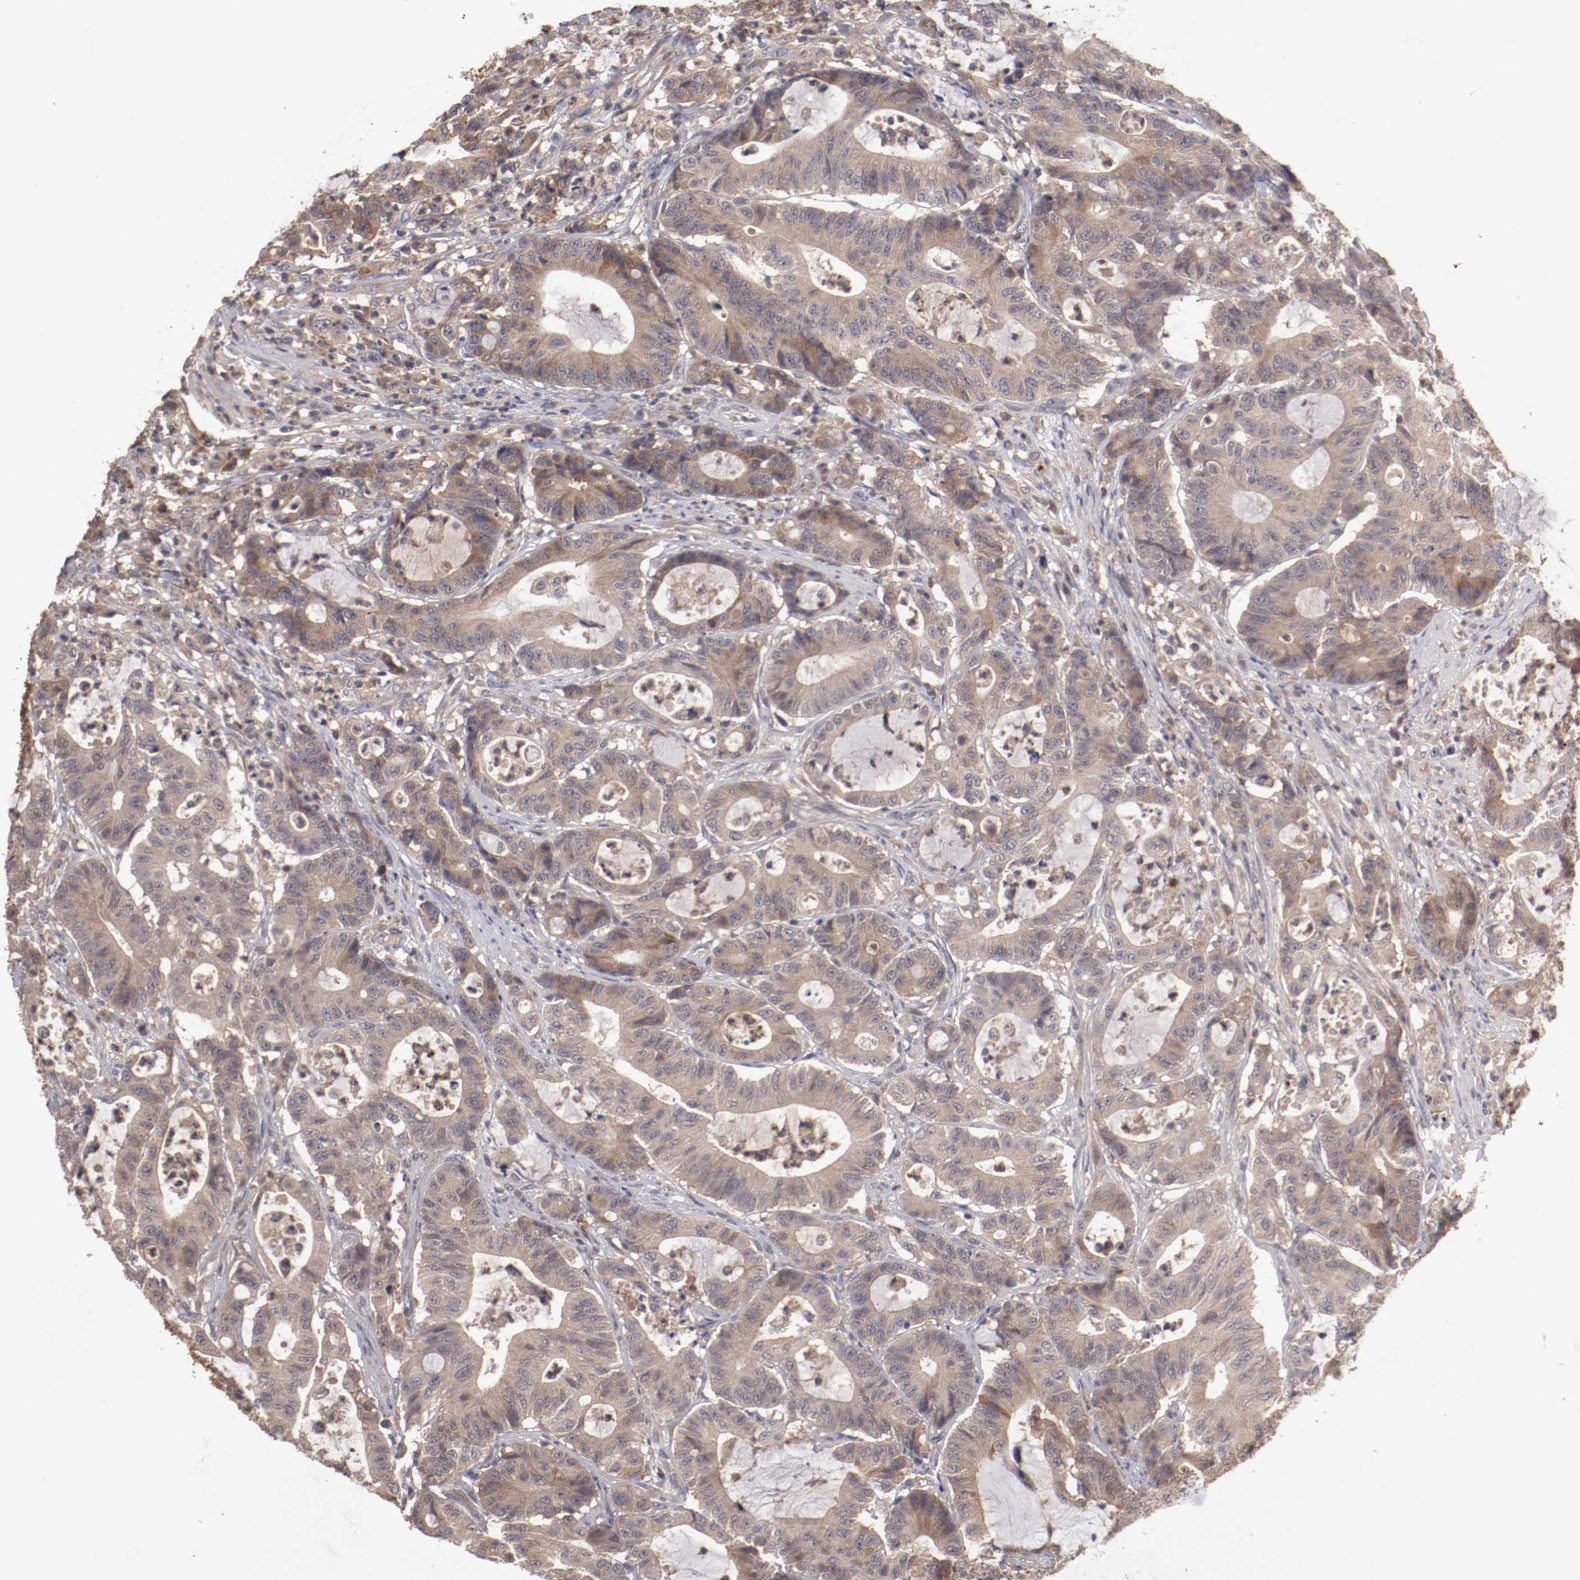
{"staining": {"intensity": "weak", "quantity": "25%-75%", "location": "cytoplasmic/membranous"}, "tissue": "colorectal cancer", "cell_type": "Tumor cells", "image_type": "cancer", "snomed": [{"axis": "morphology", "description": "Adenocarcinoma, NOS"}, {"axis": "topography", "description": "Colon"}], "caption": "Protein staining of adenocarcinoma (colorectal) tissue shows weak cytoplasmic/membranous positivity in about 25%-75% of tumor cells. Immunohistochemistry stains the protein in brown and the nuclei are stained blue.", "gene": "CP", "patient": {"sex": "female", "age": 84}}